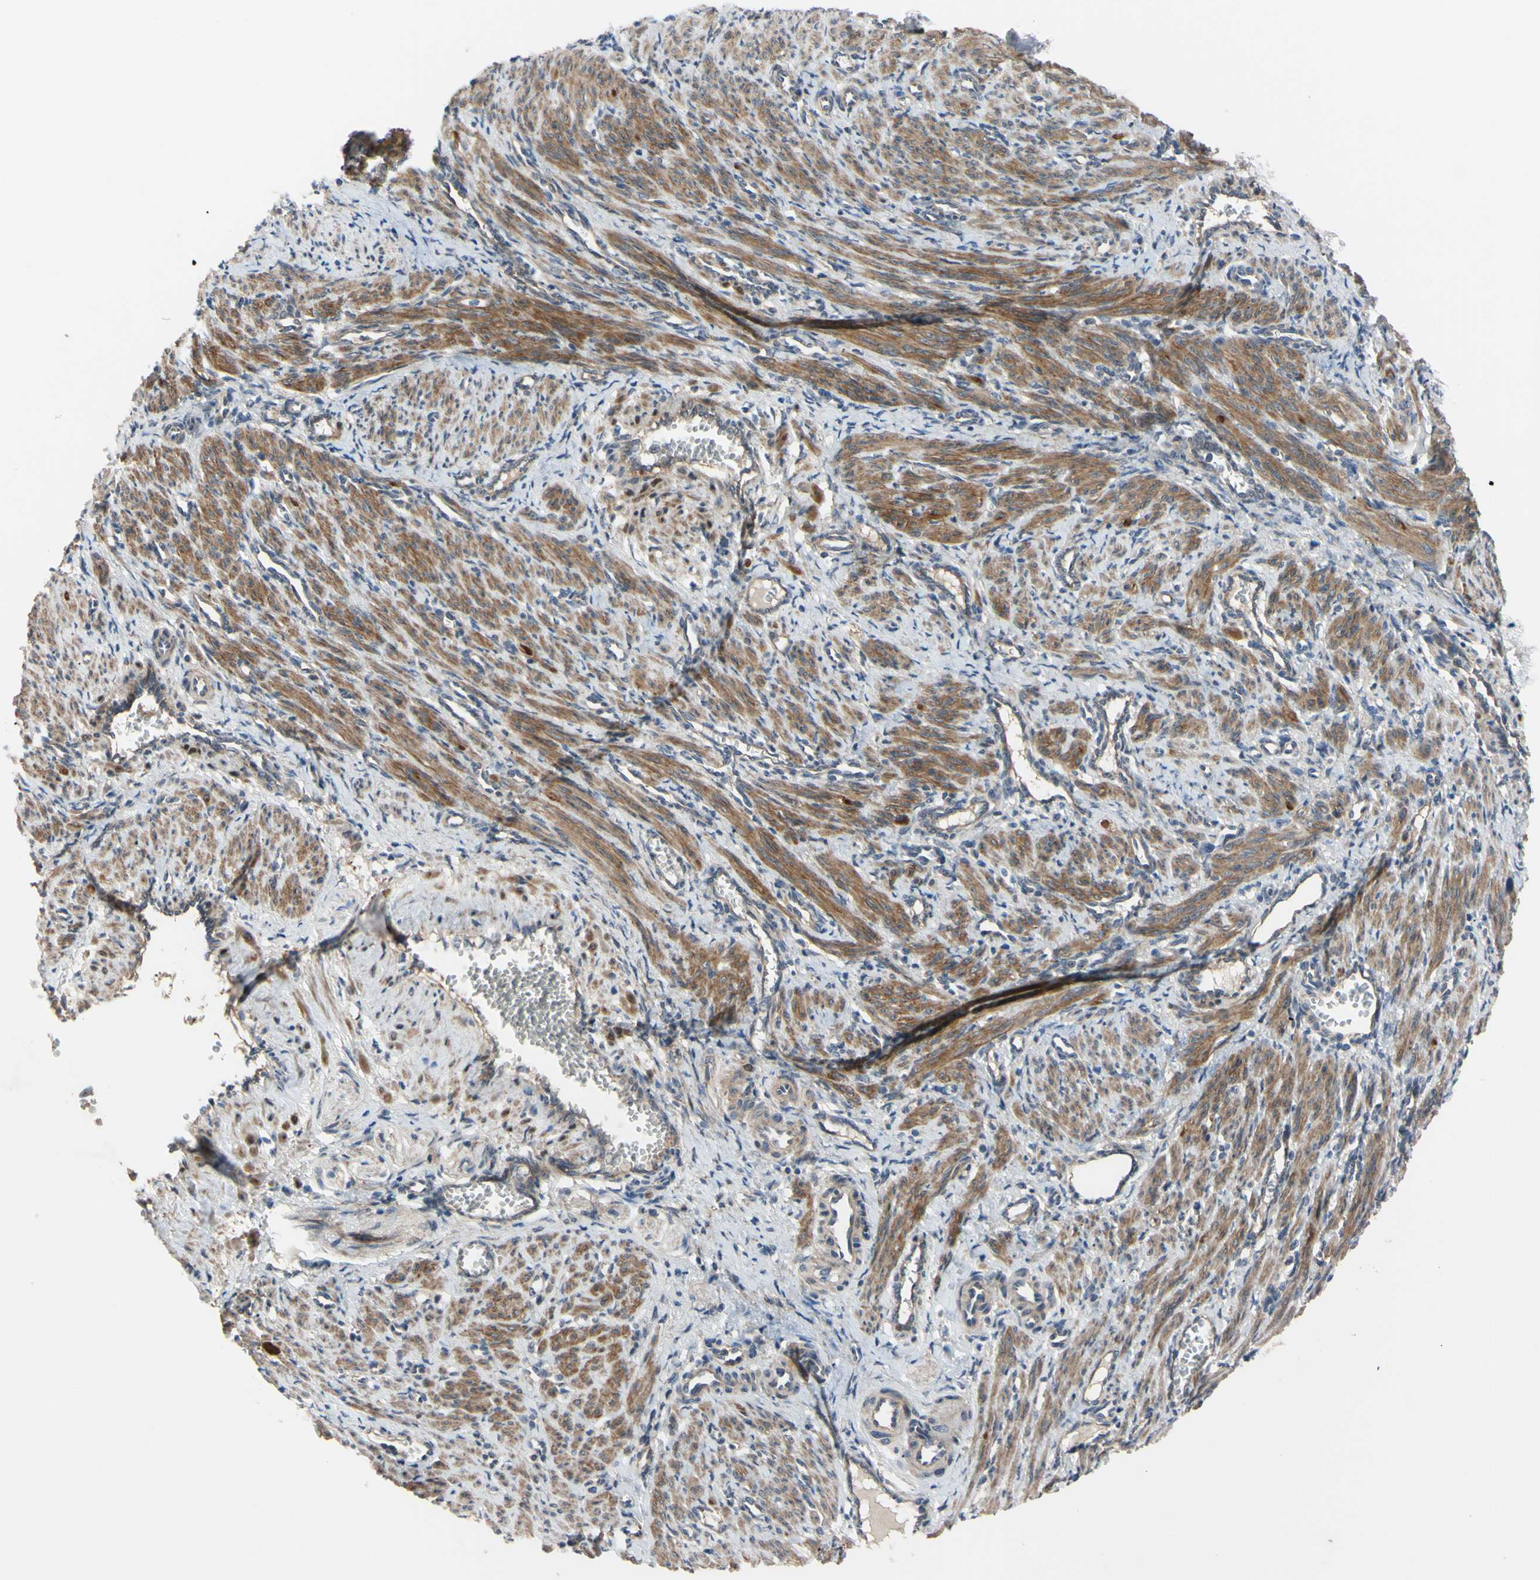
{"staining": {"intensity": "moderate", "quantity": ">75%", "location": "cytoplasmic/membranous"}, "tissue": "smooth muscle", "cell_type": "Smooth muscle cells", "image_type": "normal", "snomed": [{"axis": "morphology", "description": "Normal tissue, NOS"}, {"axis": "topography", "description": "Endometrium"}], "caption": "A photomicrograph showing moderate cytoplasmic/membranous staining in about >75% of smooth muscle cells in unremarkable smooth muscle, as visualized by brown immunohistochemical staining.", "gene": "SVIL", "patient": {"sex": "female", "age": 33}}